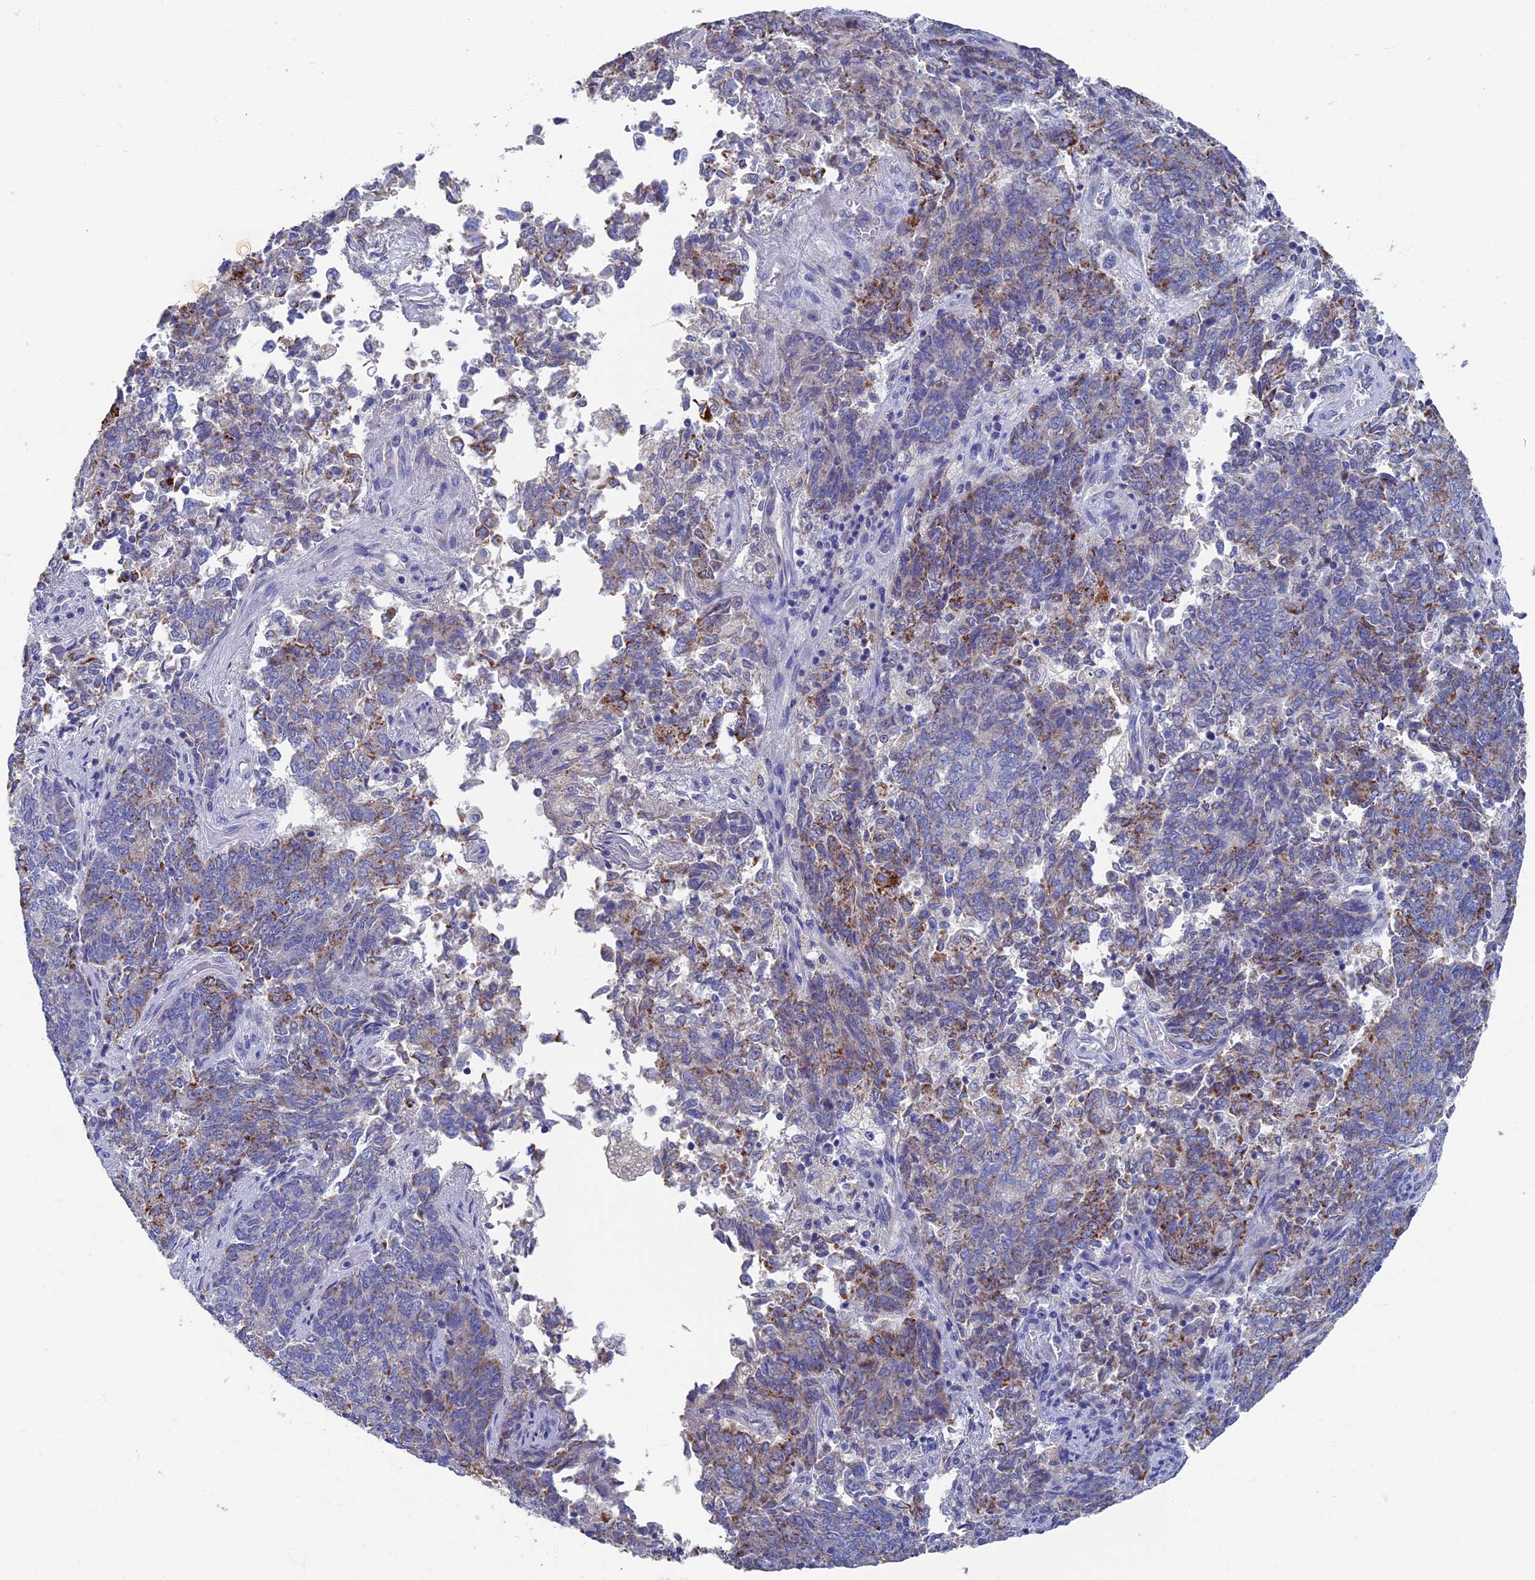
{"staining": {"intensity": "moderate", "quantity": "<25%", "location": "cytoplasmic/membranous"}, "tissue": "endometrial cancer", "cell_type": "Tumor cells", "image_type": "cancer", "snomed": [{"axis": "morphology", "description": "Adenocarcinoma, NOS"}, {"axis": "topography", "description": "Endometrium"}], "caption": "Tumor cells reveal low levels of moderate cytoplasmic/membranous positivity in approximately <25% of cells in human adenocarcinoma (endometrial).", "gene": "OAT", "patient": {"sex": "female", "age": 80}}